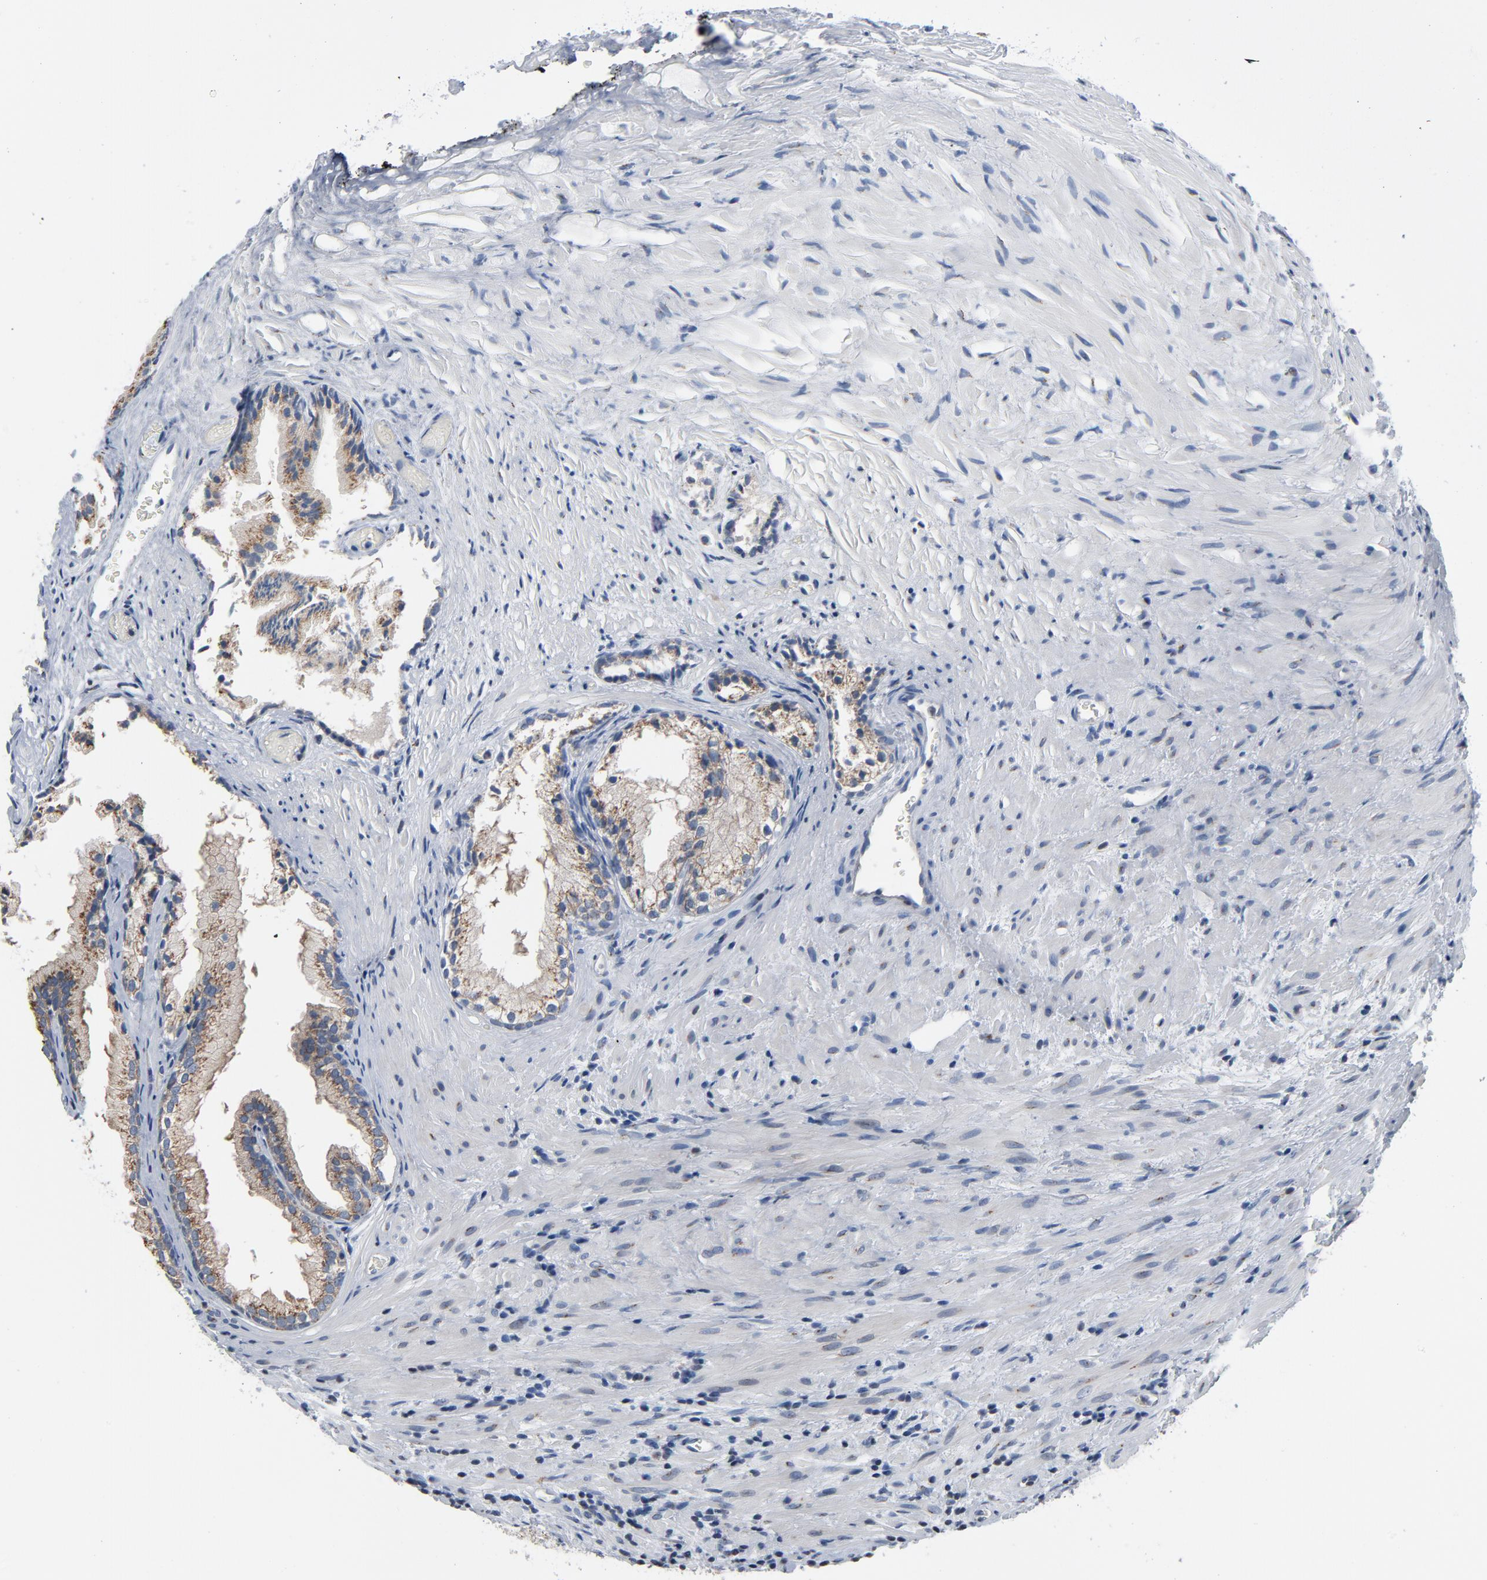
{"staining": {"intensity": "moderate", "quantity": ">75%", "location": "cytoplasmic/membranous"}, "tissue": "prostate", "cell_type": "Glandular cells", "image_type": "normal", "snomed": [{"axis": "morphology", "description": "Normal tissue, NOS"}, {"axis": "topography", "description": "Prostate"}], "caption": "IHC histopathology image of unremarkable prostate: prostate stained using immunohistochemistry (IHC) reveals medium levels of moderate protein expression localized specifically in the cytoplasmic/membranous of glandular cells, appearing as a cytoplasmic/membranous brown color.", "gene": "YIPF6", "patient": {"sex": "male", "age": 76}}